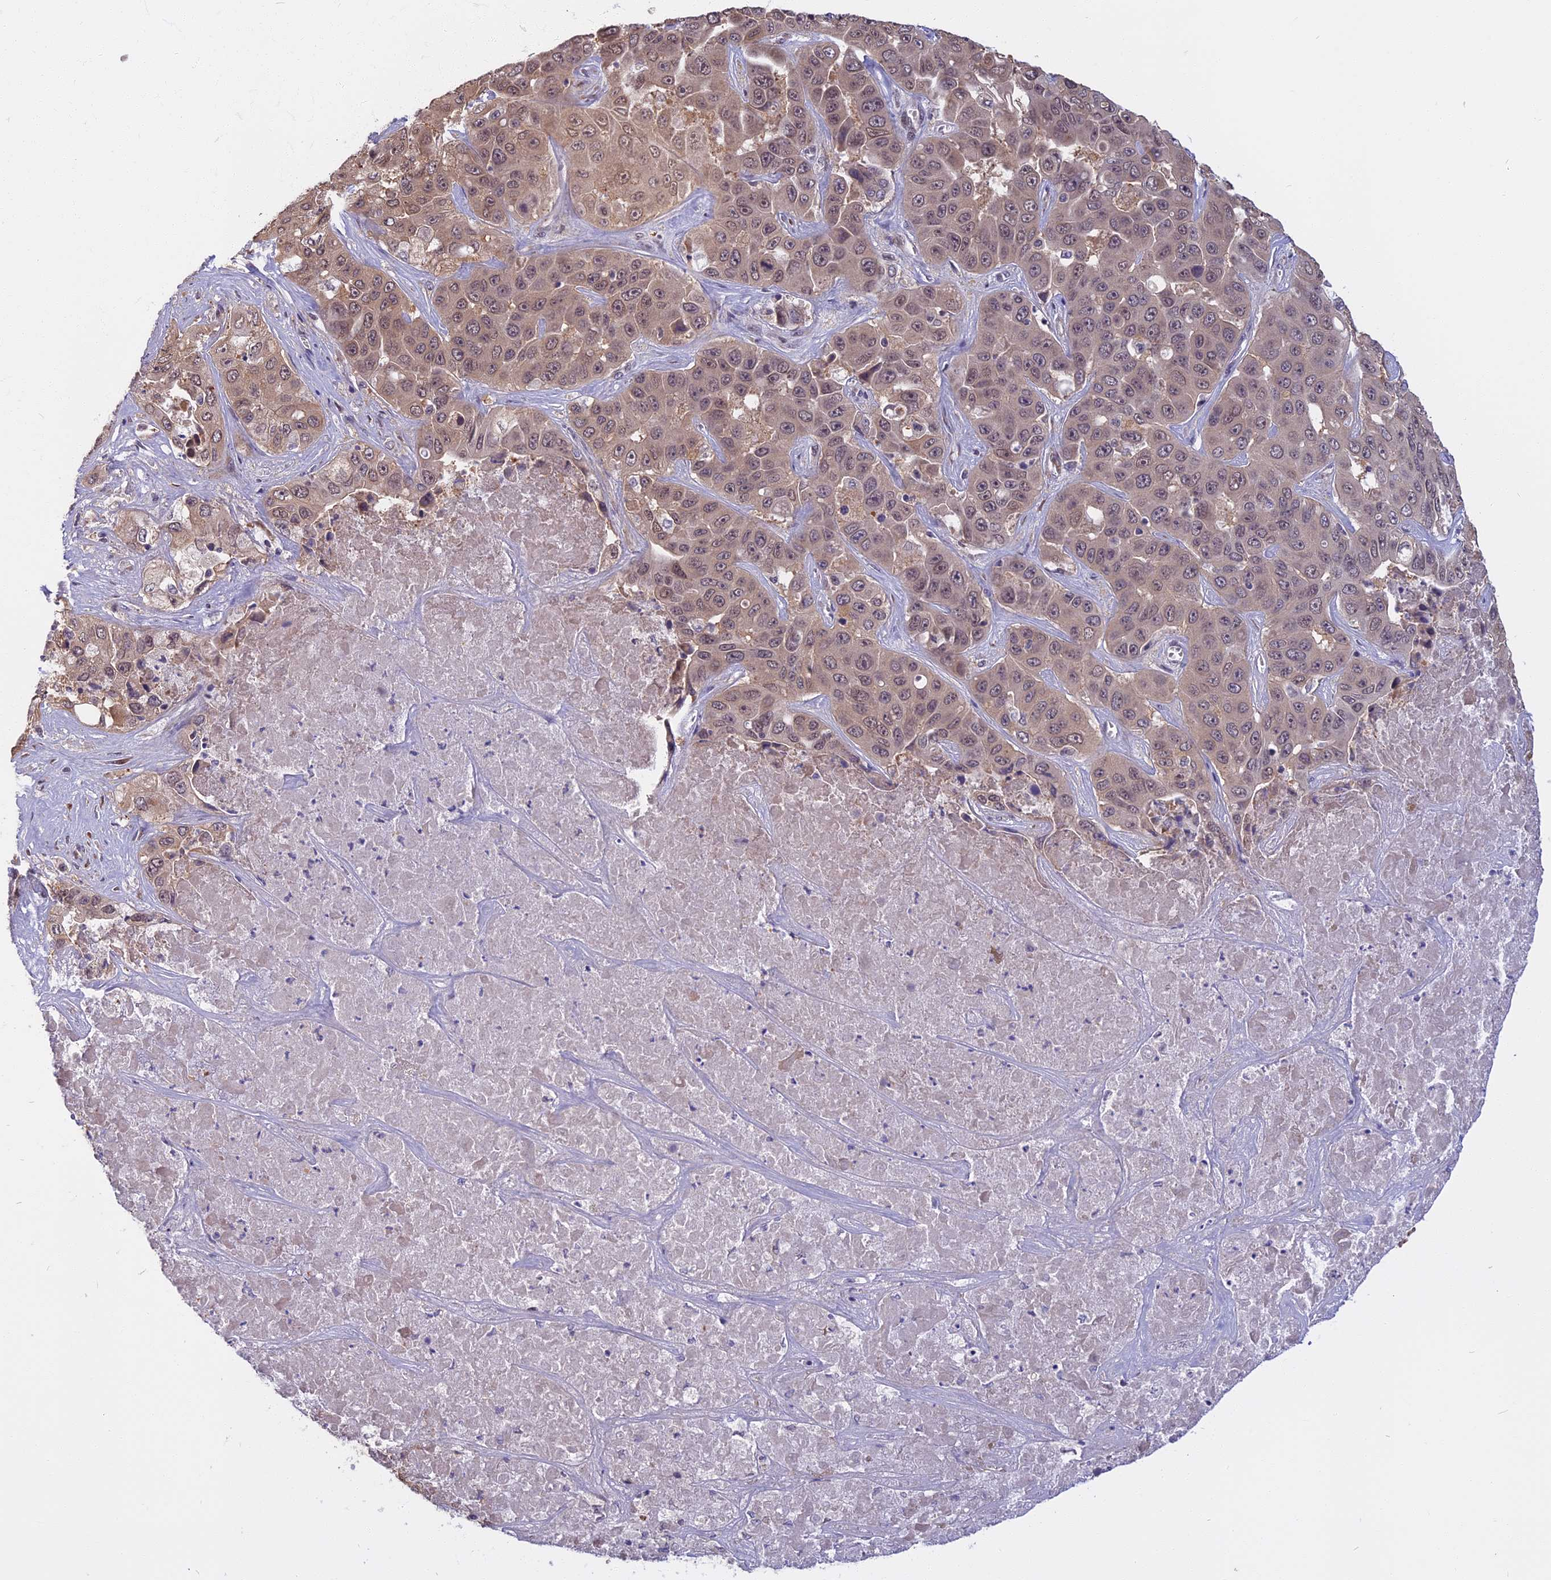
{"staining": {"intensity": "weak", "quantity": "25%-75%", "location": "cytoplasmic/membranous,nuclear"}, "tissue": "liver cancer", "cell_type": "Tumor cells", "image_type": "cancer", "snomed": [{"axis": "morphology", "description": "Cholangiocarcinoma"}, {"axis": "topography", "description": "Liver"}], "caption": "Tumor cells reveal low levels of weak cytoplasmic/membranous and nuclear positivity in approximately 25%-75% of cells in liver cancer (cholangiocarcinoma). (DAB IHC, brown staining for protein, blue staining for nuclei).", "gene": "CCDC113", "patient": {"sex": "female", "age": 52}}